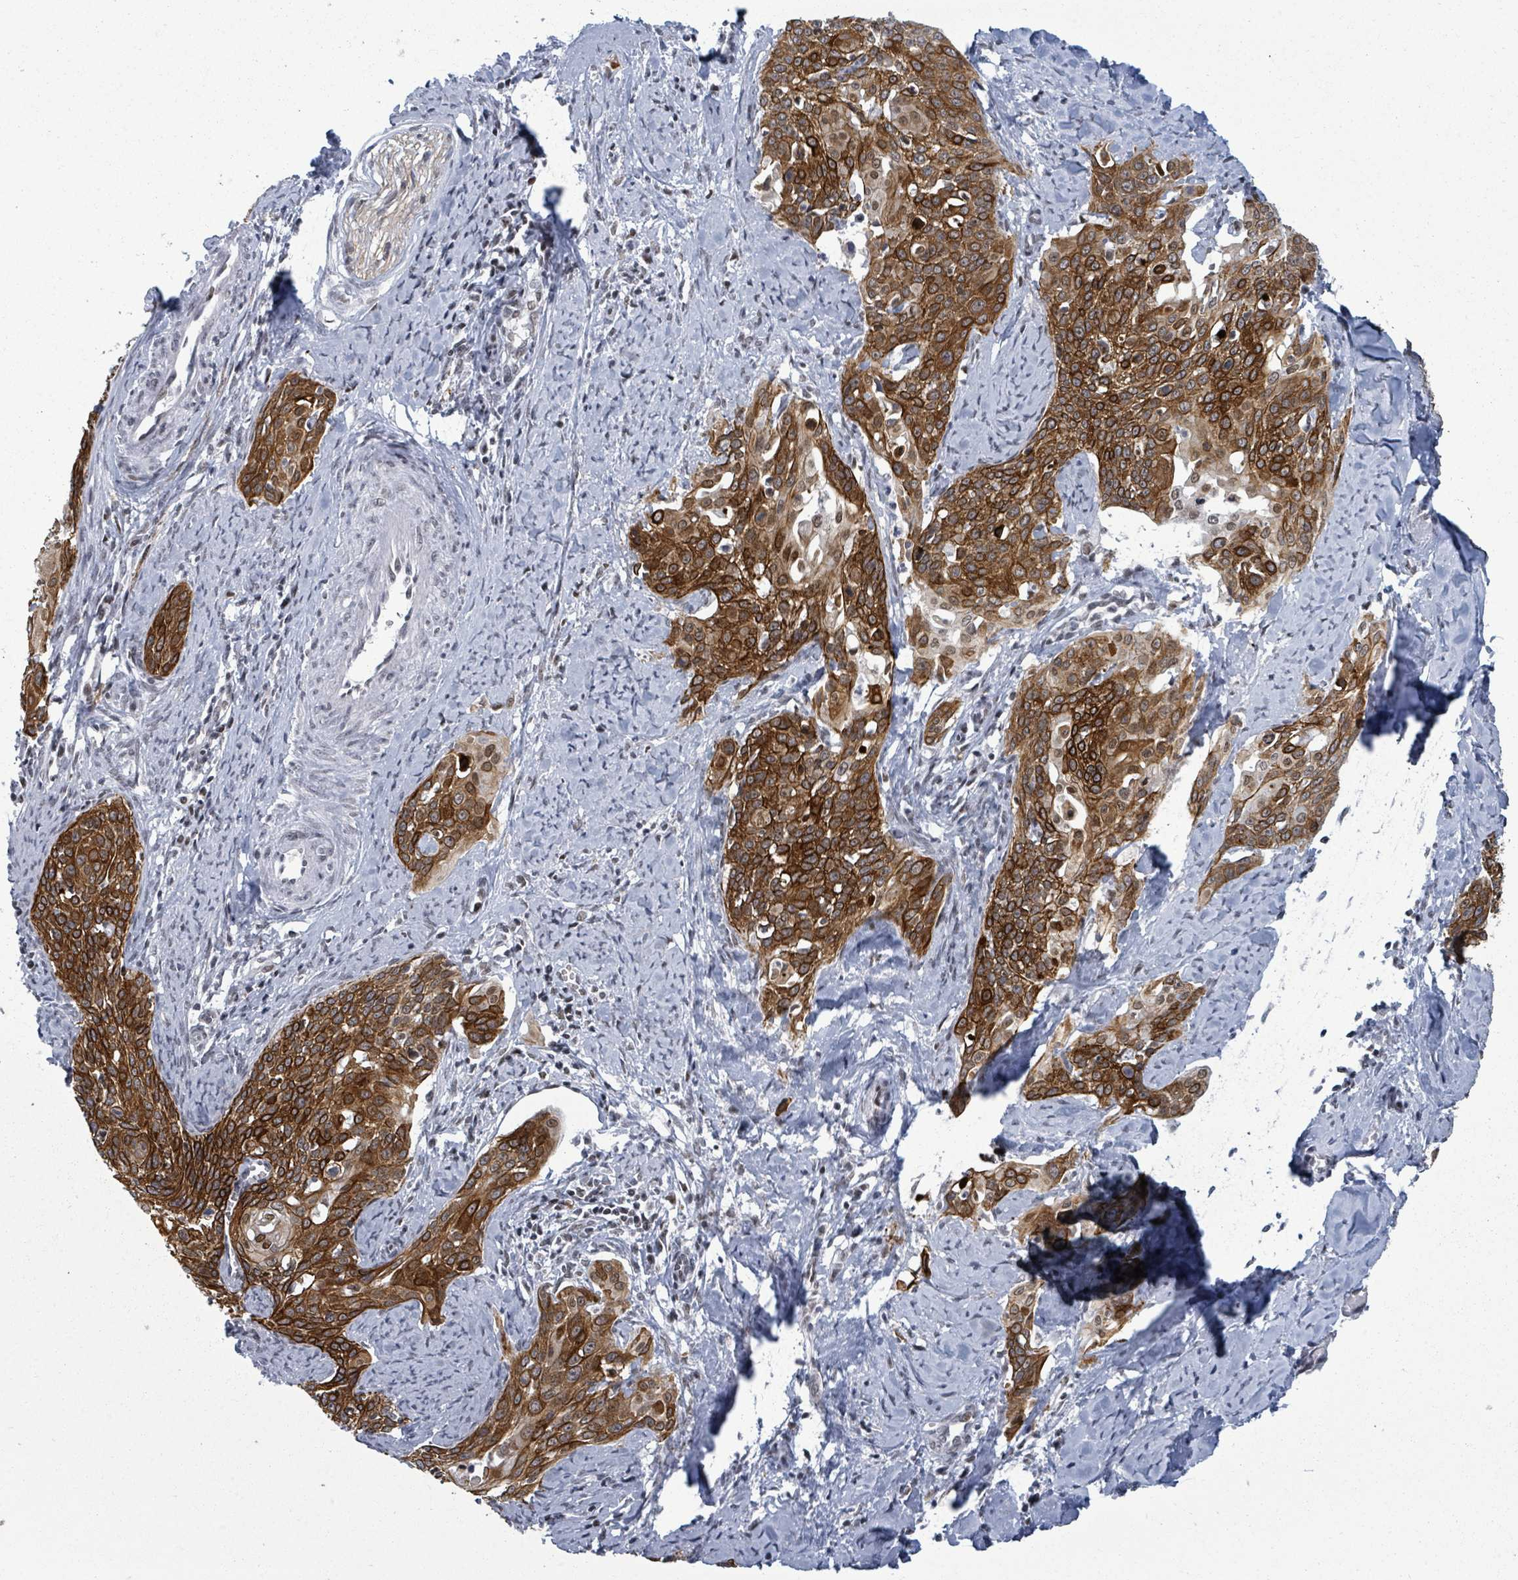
{"staining": {"intensity": "strong", "quantity": ">75%", "location": "cytoplasmic/membranous"}, "tissue": "cervical cancer", "cell_type": "Tumor cells", "image_type": "cancer", "snomed": [{"axis": "morphology", "description": "Squamous cell carcinoma, NOS"}, {"axis": "topography", "description": "Cervix"}], "caption": "Protein expression analysis of human squamous cell carcinoma (cervical) reveals strong cytoplasmic/membranous expression in about >75% of tumor cells. The protein of interest is stained brown, and the nuclei are stained in blue (DAB (3,3'-diaminobenzidine) IHC with brightfield microscopy, high magnification).", "gene": "ERCC5", "patient": {"sex": "female", "age": 44}}